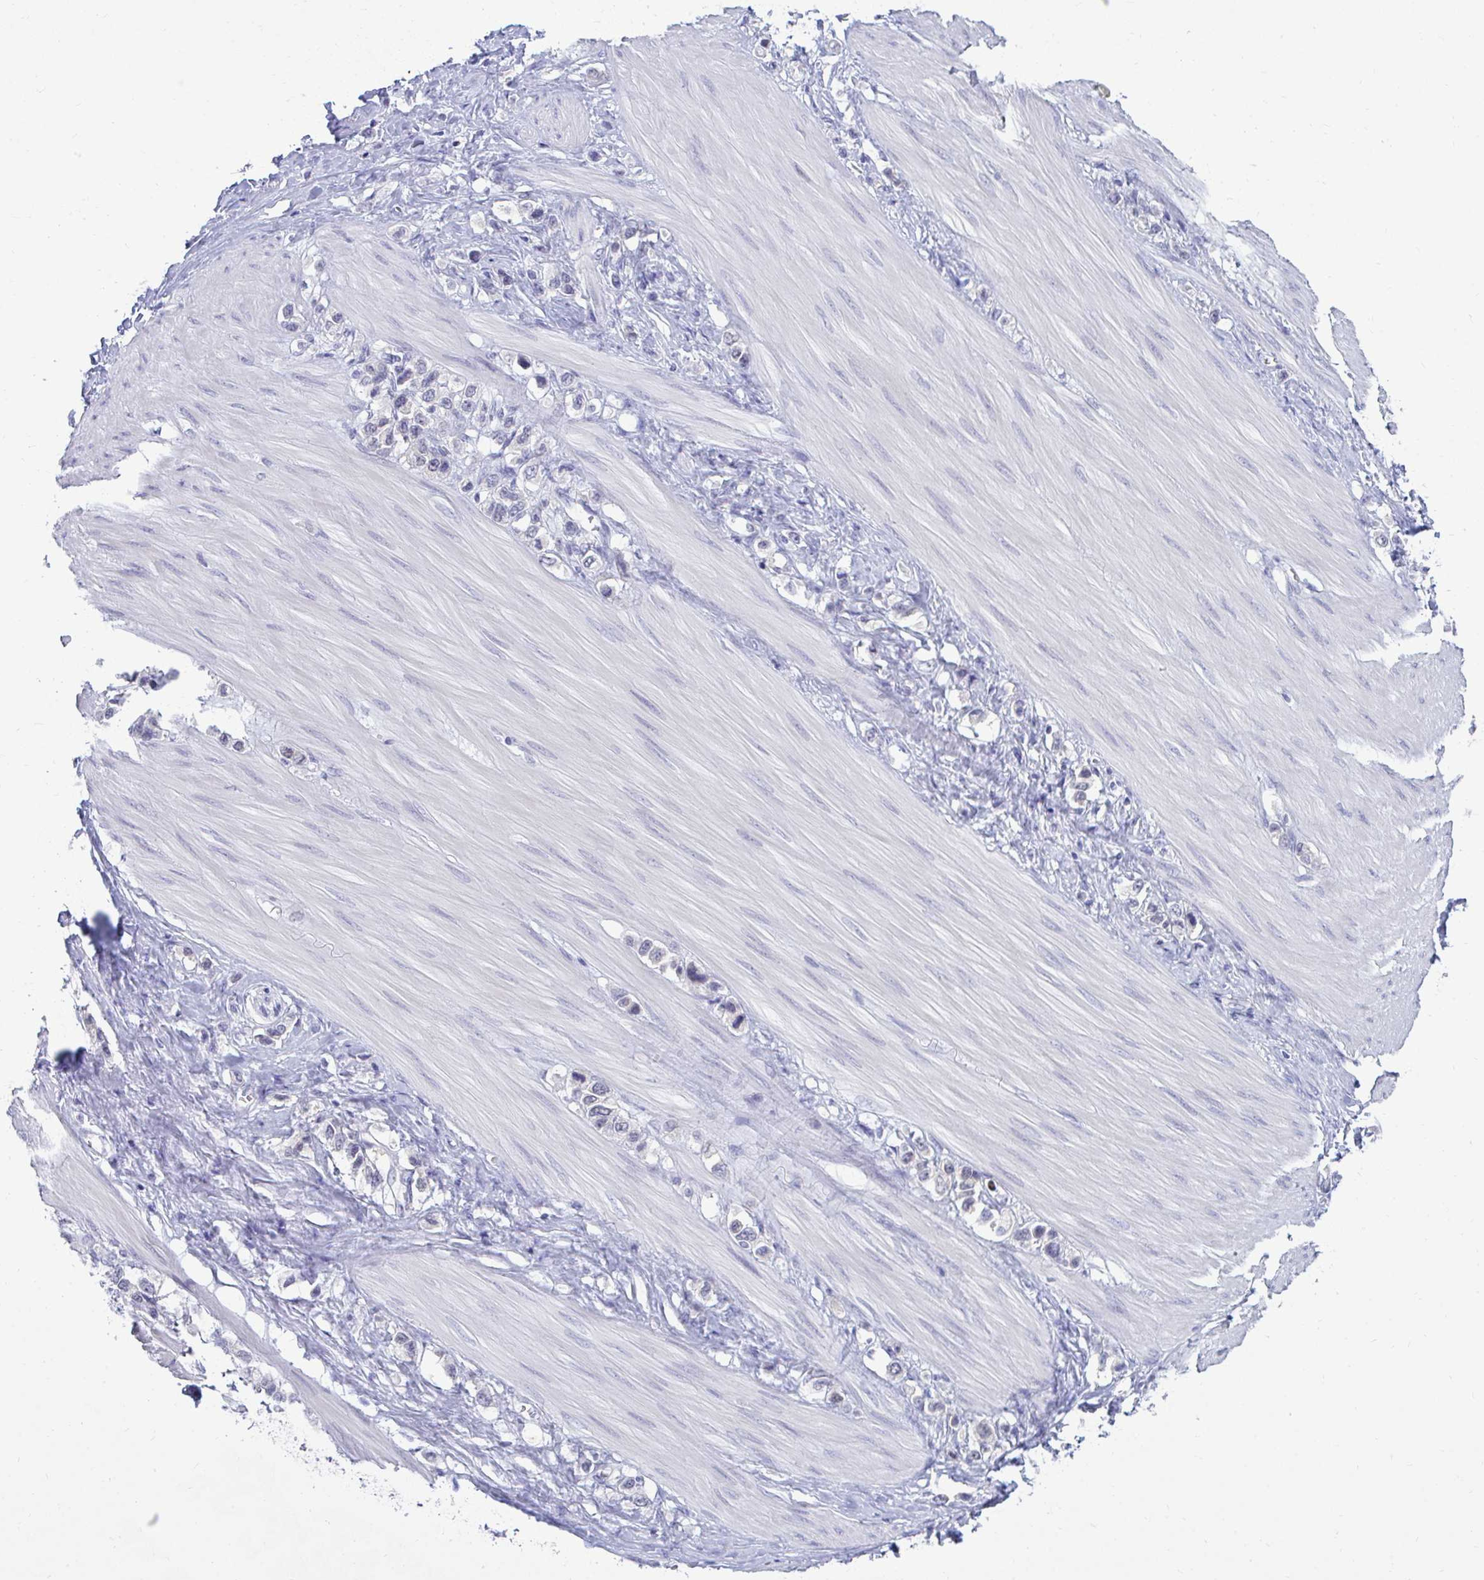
{"staining": {"intensity": "negative", "quantity": "none", "location": "none"}, "tissue": "stomach cancer", "cell_type": "Tumor cells", "image_type": "cancer", "snomed": [{"axis": "morphology", "description": "Adenocarcinoma, NOS"}, {"axis": "topography", "description": "Stomach"}], "caption": "Immunohistochemistry micrograph of human adenocarcinoma (stomach) stained for a protein (brown), which shows no expression in tumor cells.", "gene": "CSE1L", "patient": {"sex": "female", "age": 65}}